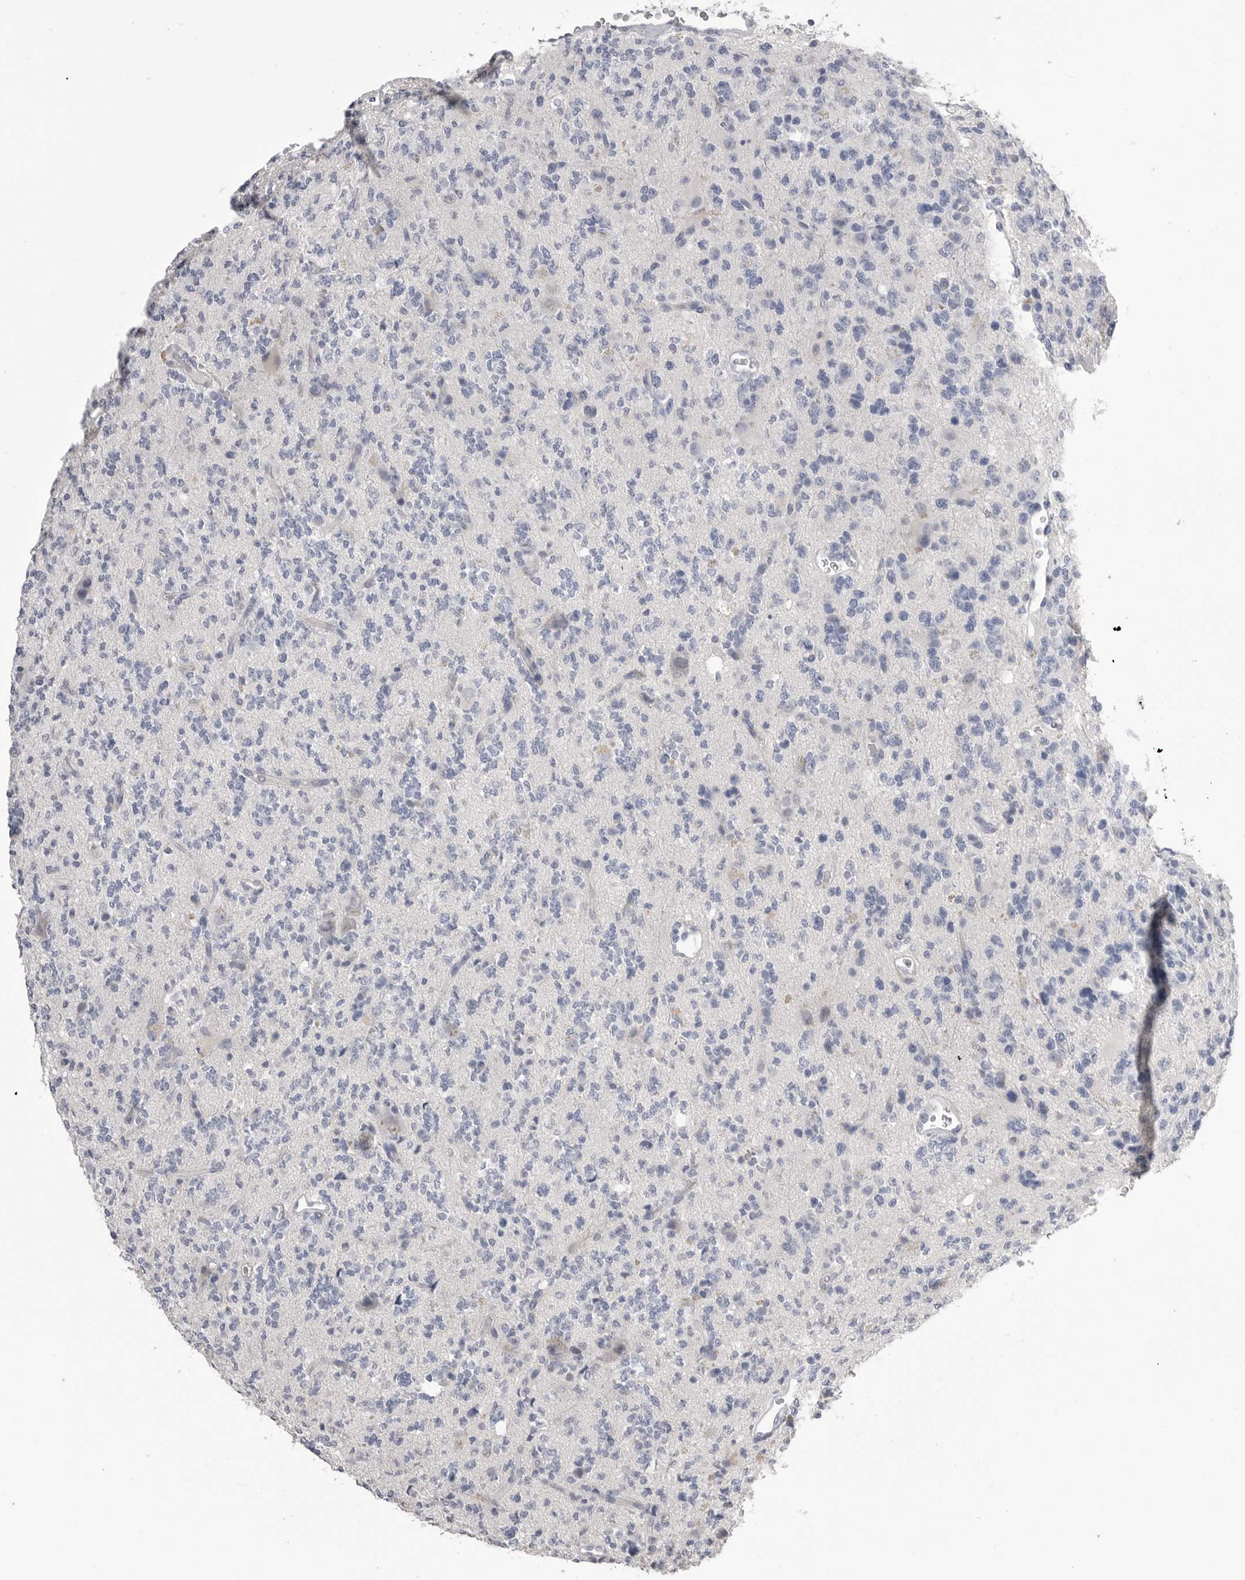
{"staining": {"intensity": "negative", "quantity": "none", "location": "none"}, "tissue": "glioma", "cell_type": "Tumor cells", "image_type": "cancer", "snomed": [{"axis": "morphology", "description": "Glioma, malignant, High grade"}, {"axis": "topography", "description": "Brain"}], "caption": "This is a photomicrograph of immunohistochemistry staining of malignant high-grade glioma, which shows no expression in tumor cells.", "gene": "CPB1", "patient": {"sex": "female", "age": 62}}